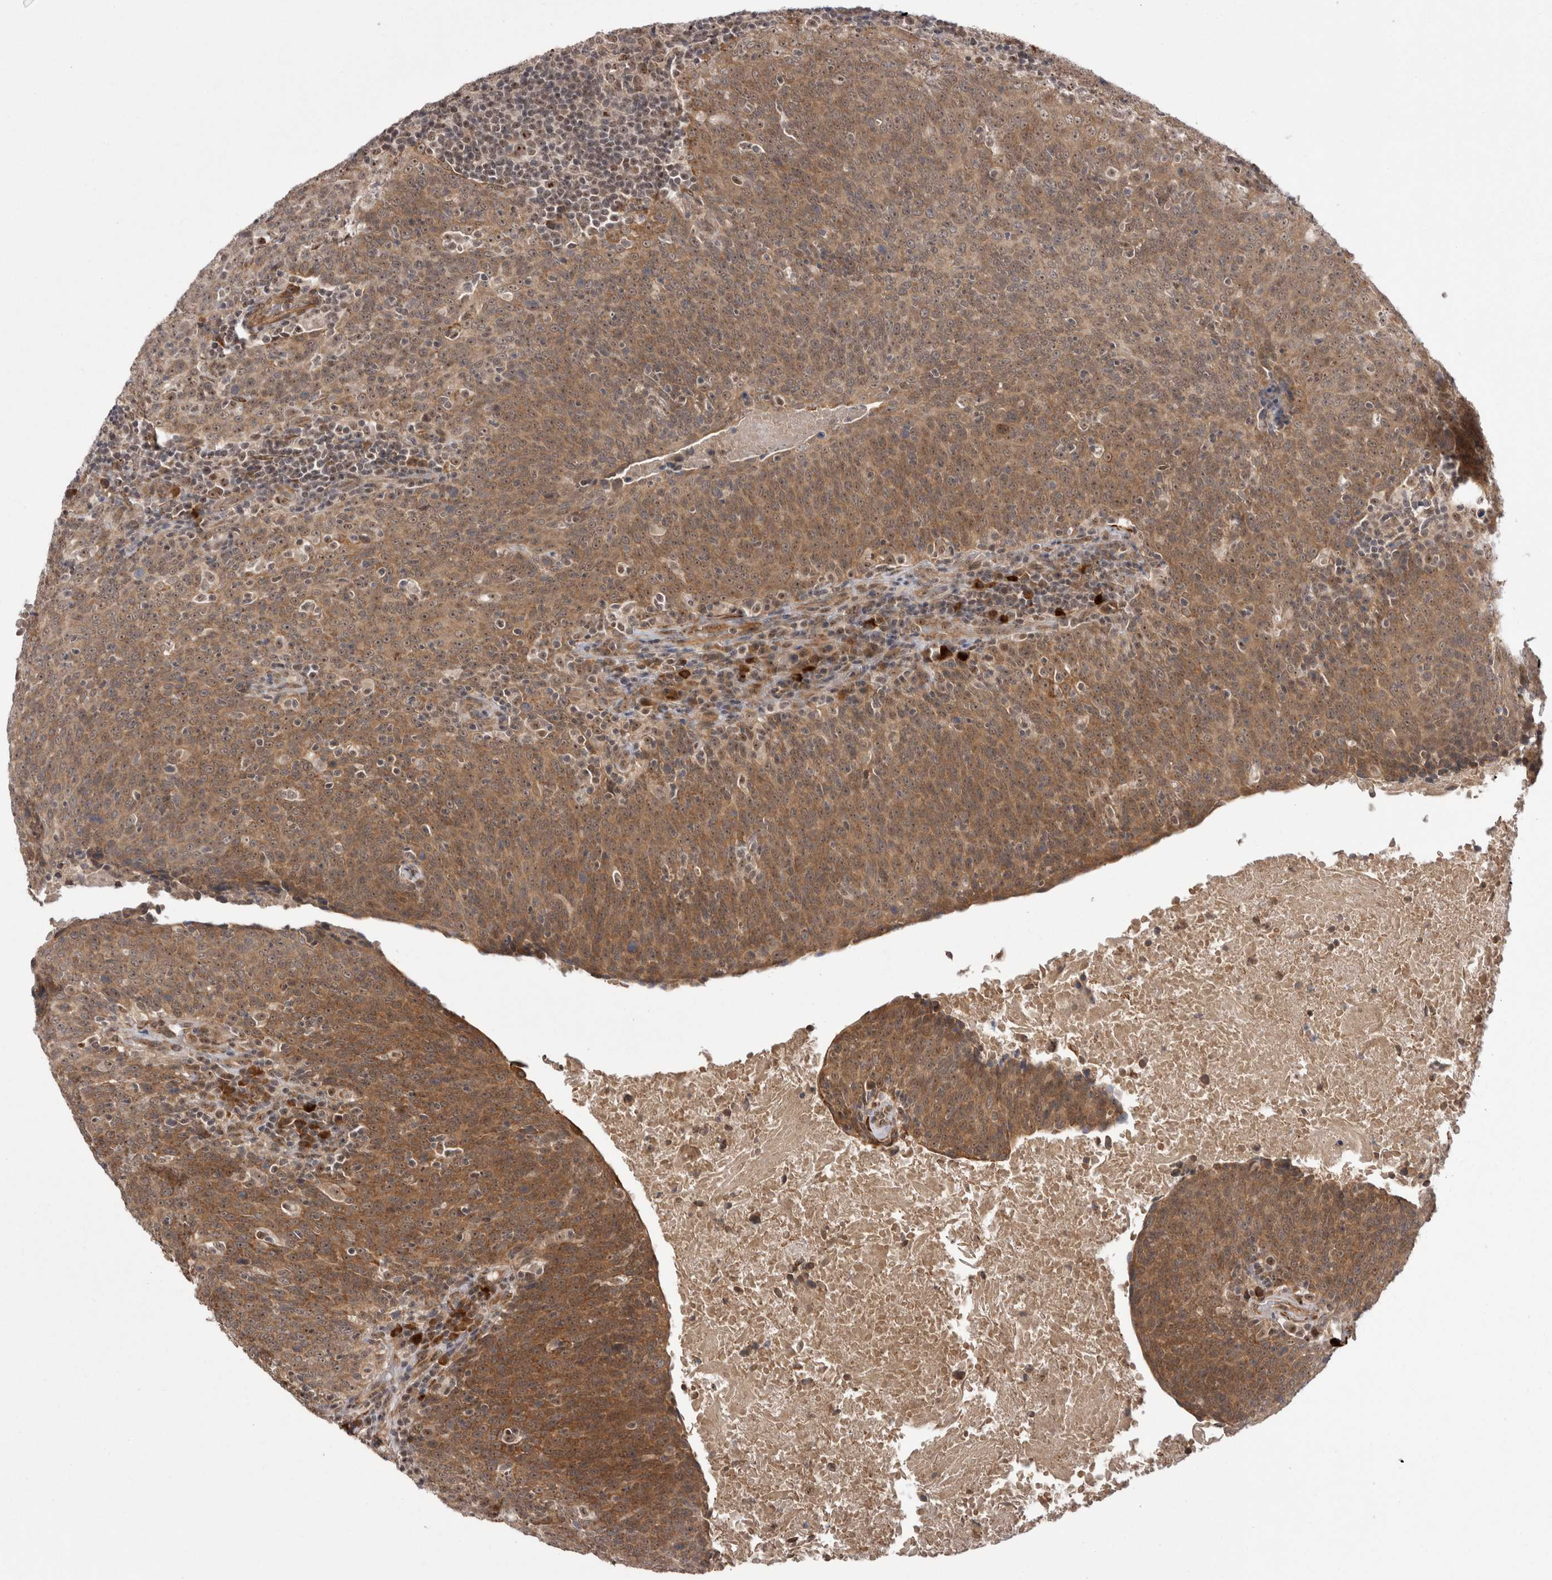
{"staining": {"intensity": "moderate", "quantity": ">75%", "location": "cytoplasmic/membranous,nuclear"}, "tissue": "head and neck cancer", "cell_type": "Tumor cells", "image_type": "cancer", "snomed": [{"axis": "morphology", "description": "Squamous cell carcinoma, NOS"}, {"axis": "morphology", "description": "Squamous cell carcinoma, metastatic, NOS"}, {"axis": "topography", "description": "Lymph node"}, {"axis": "topography", "description": "Head-Neck"}], "caption": "Approximately >75% of tumor cells in head and neck metastatic squamous cell carcinoma demonstrate moderate cytoplasmic/membranous and nuclear protein positivity as visualized by brown immunohistochemical staining.", "gene": "EXOSC4", "patient": {"sex": "male", "age": 62}}